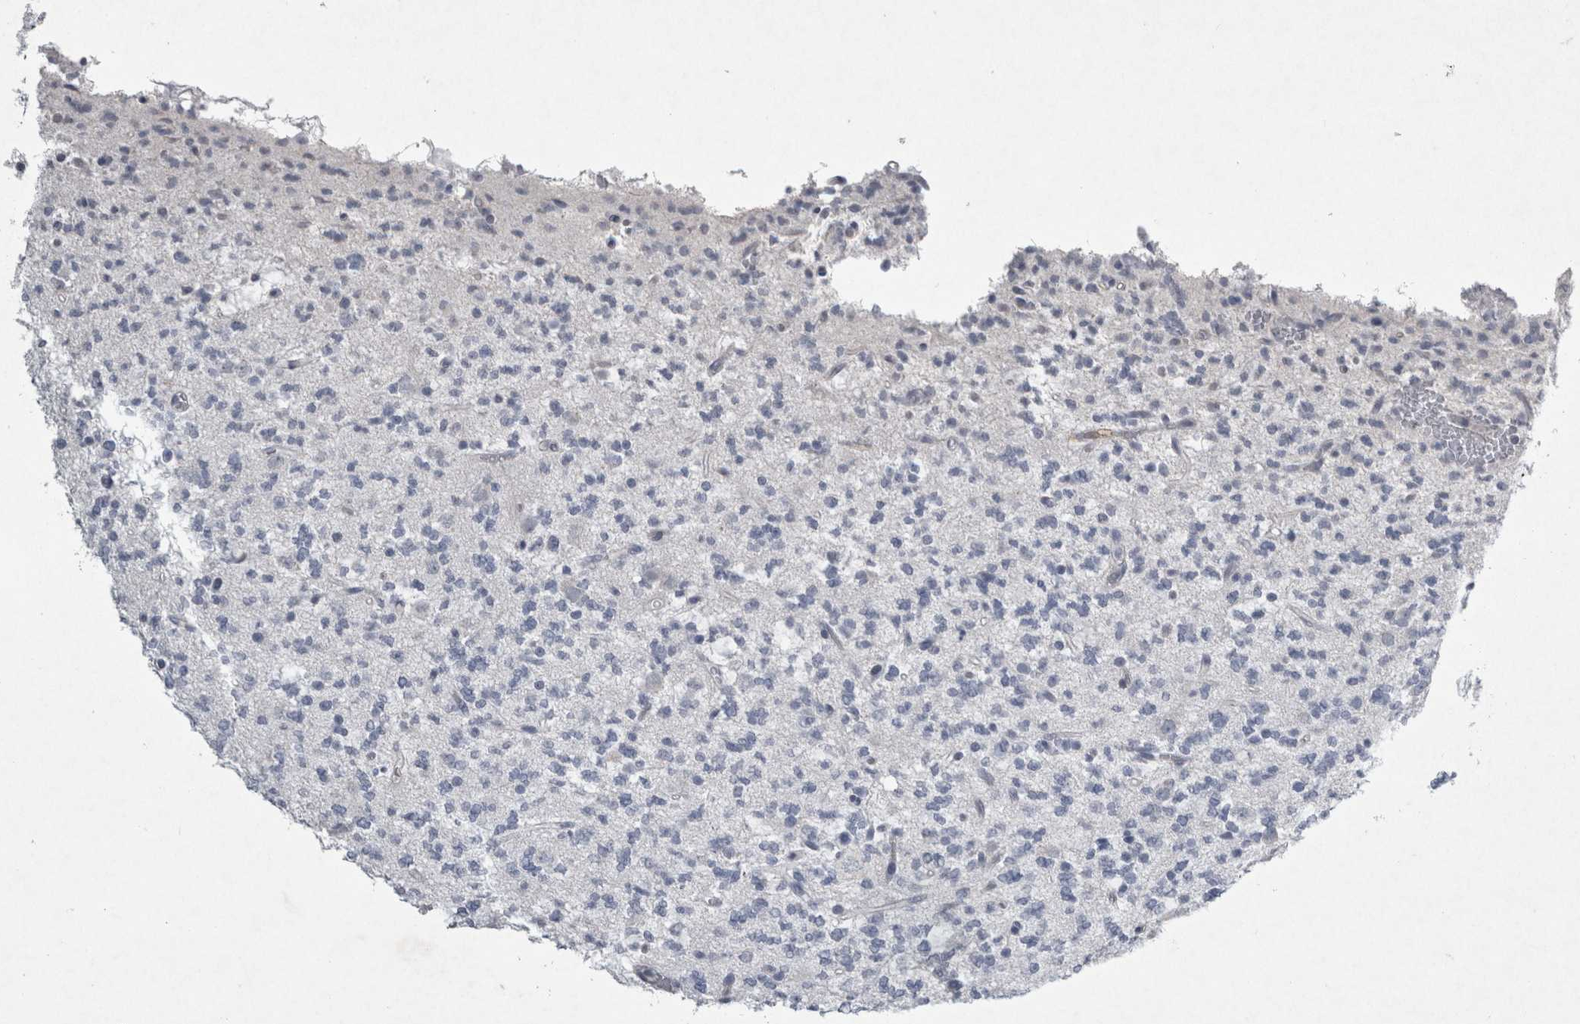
{"staining": {"intensity": "negative", "quantity": "none", "location": "none"}, "tissue": "glioma", "cell_type": "Tumor cells", "image_type": "cancer", "snomed": [{"axis": "morphology", "description": "Glioma, malignant, Low grade"}, {"axis": "topography", "description": "Brain"}], "caption": "The immunohistochemistry micrograph has no significant staining in tumor cells of glioma tissue. Brightfield microscopy of IHC stained with DAB (3,3'-diaminobenzidine) (brown) and hematoxylin (blue), captured at high magnification.", "gene": "PDX1", "patient": {"sex": "male", "age": 38}}